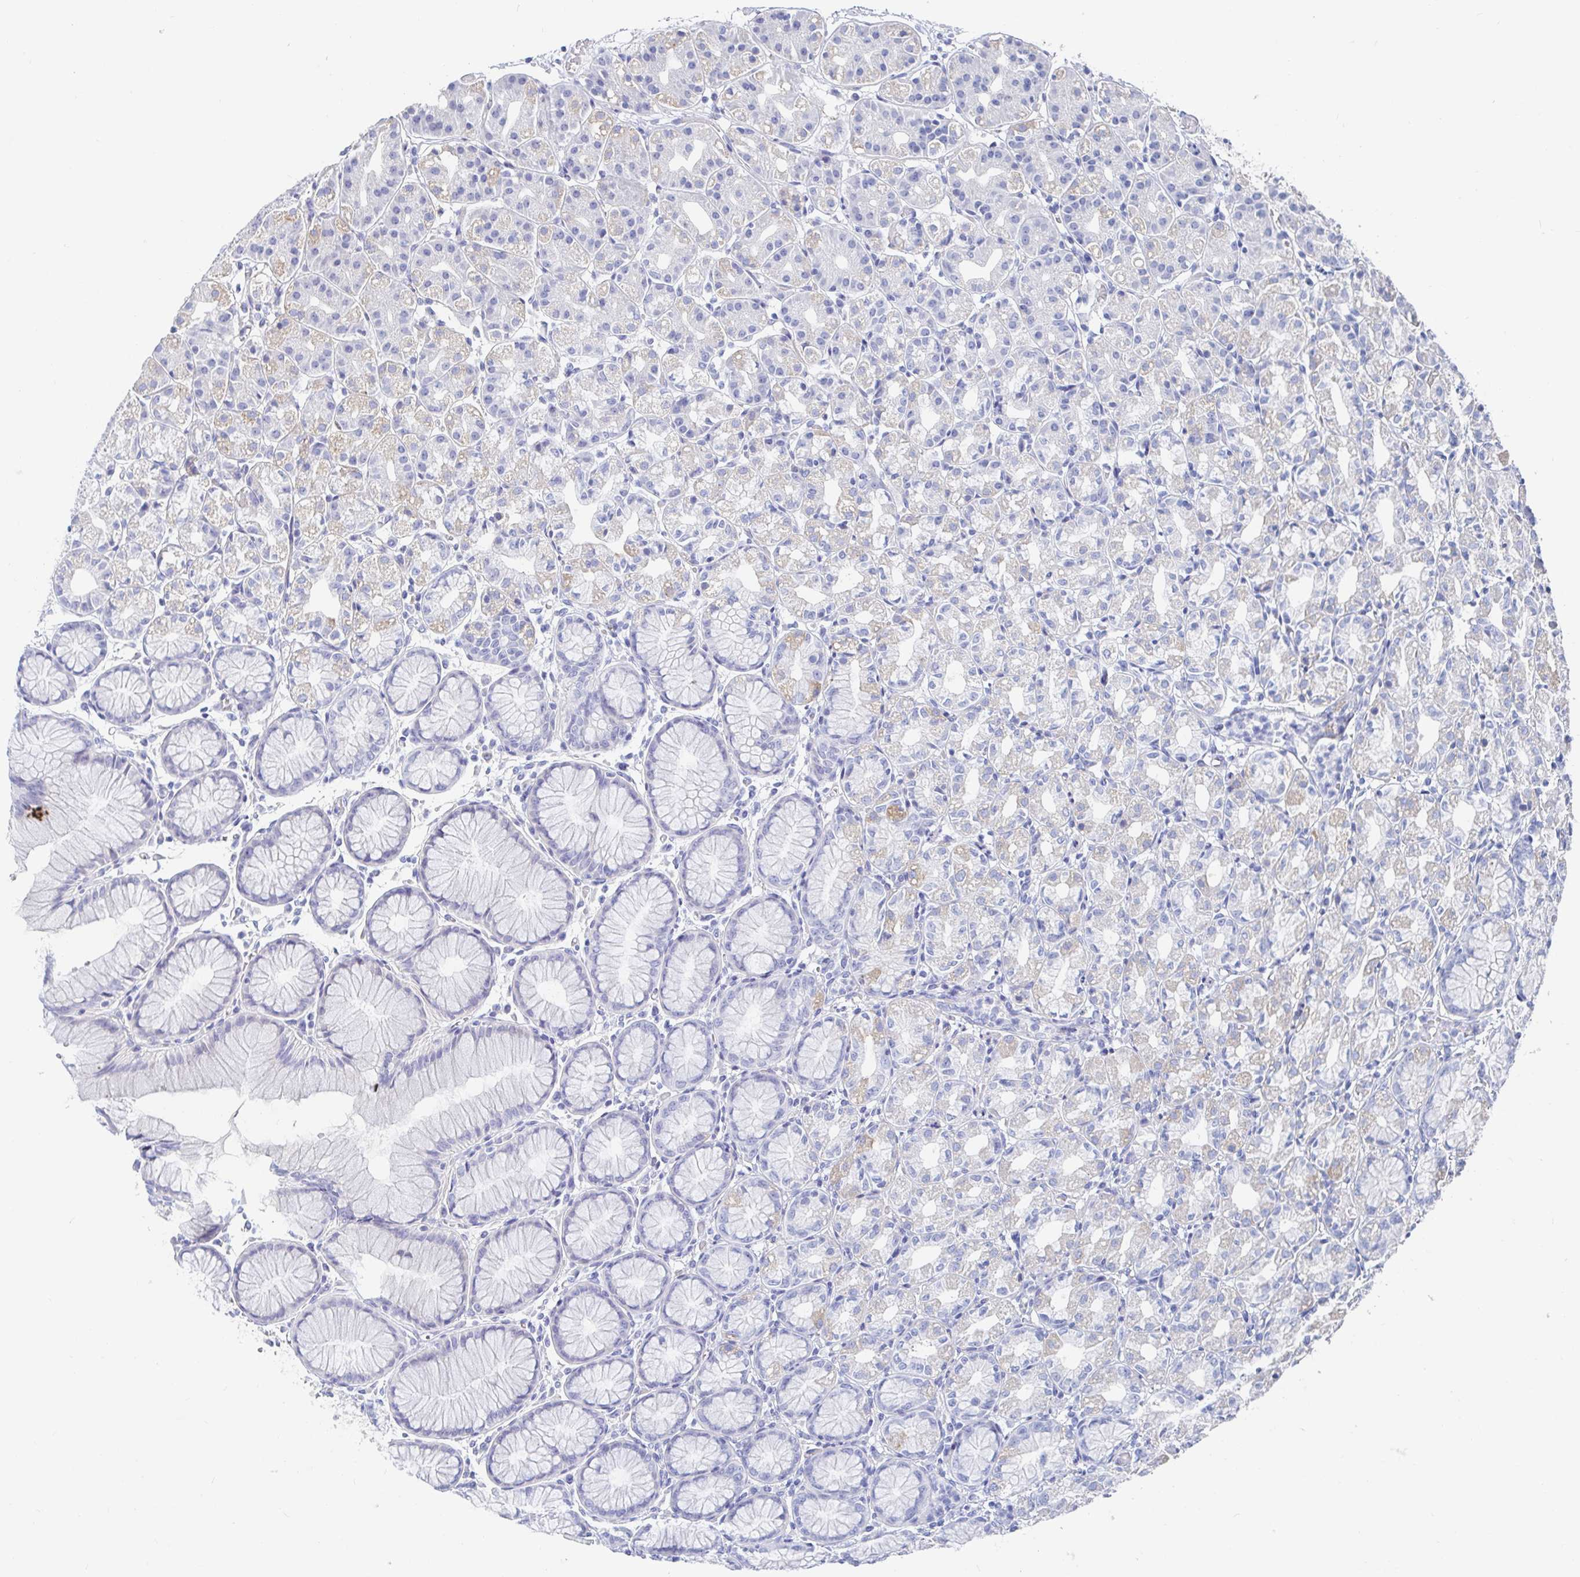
{"staining": {"intensity": "moderate", "quantity": "<25%", "location": "cytoplasmic/membranous"}, "tissue": "stomach", "cell_type": "Glandular cells", "image_type": "normal", "snomed": [{"axis": "morphology", "description": "Normal tissue, NOS"}, {"axis": "topography", "description": "Stomach"}], "caption": "Immunohistochemistry (IHC) histopathology image of unremarkable human stomach stained for a protein (brown), which exhibits low levels of moderate cytoplasmic/membranous staining in approximately <25% of glandular cells.", "gene": "PACSIN1", "patient": {"sex": "female", "age": 57}}